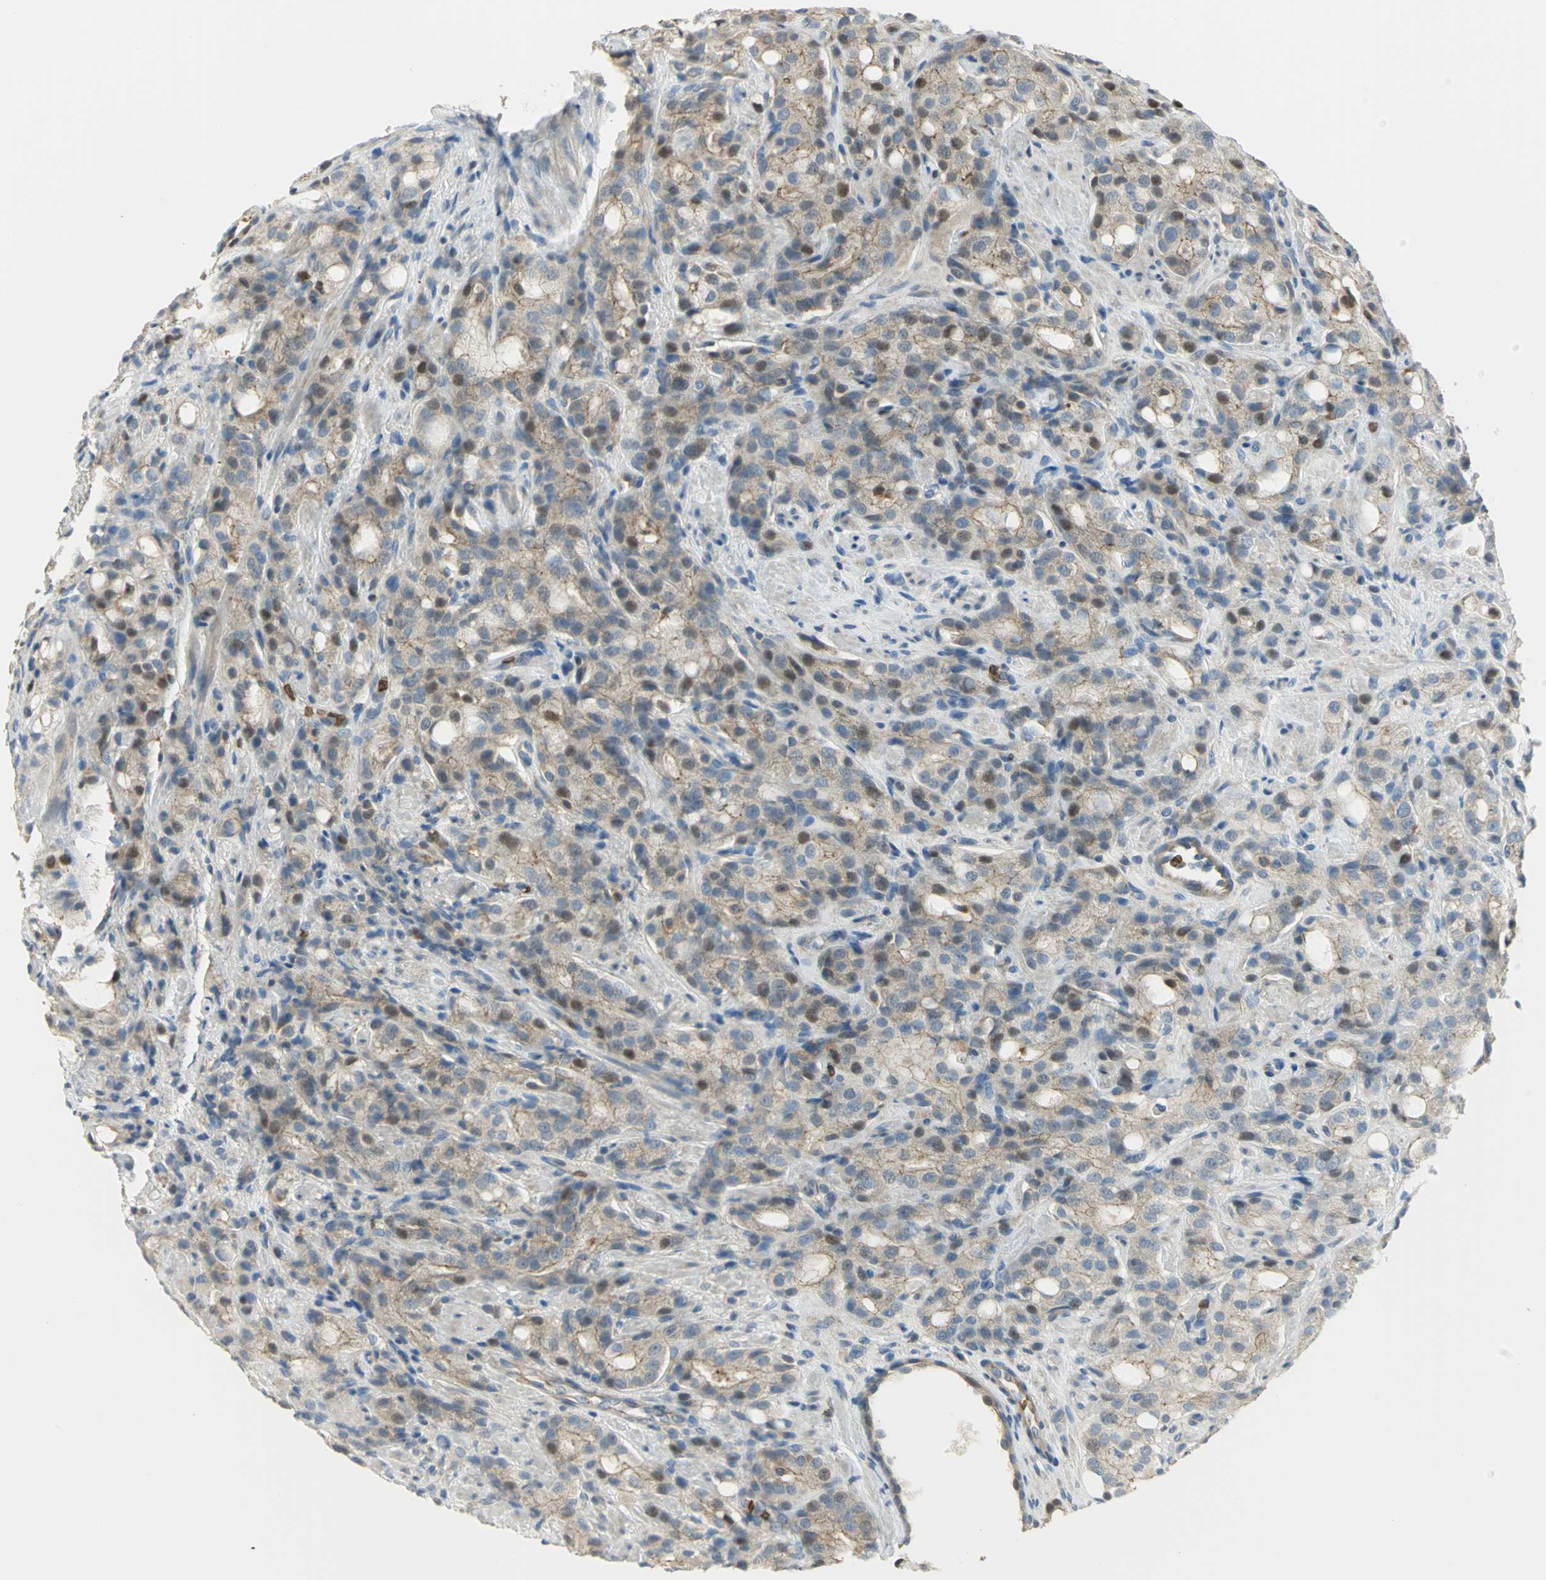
{"staining": {"intensity": "moderate", "quantity": ">75%", "location": "cytoplasmic/membranous,nuclear"}, "tissue": "prostate cancer", "cell_type": "Tumor cells", "image_type": "cancer", "snomed": [{"axis": "morphology", "description": "Adenocarcinoma, High grade"}, {"axis": "topography", "description": "Prostate"}], "caption": "Immunohistochemistry (IHC) micrograph of prostate cancer stained for a protein (brown), which displays medium levels of moderate cytoplasmic/membranous and nuclear positivity in approximately >75% of tumor cells.", "gene": "ANK1", "patient": {"sex": "male", "age": 72}}